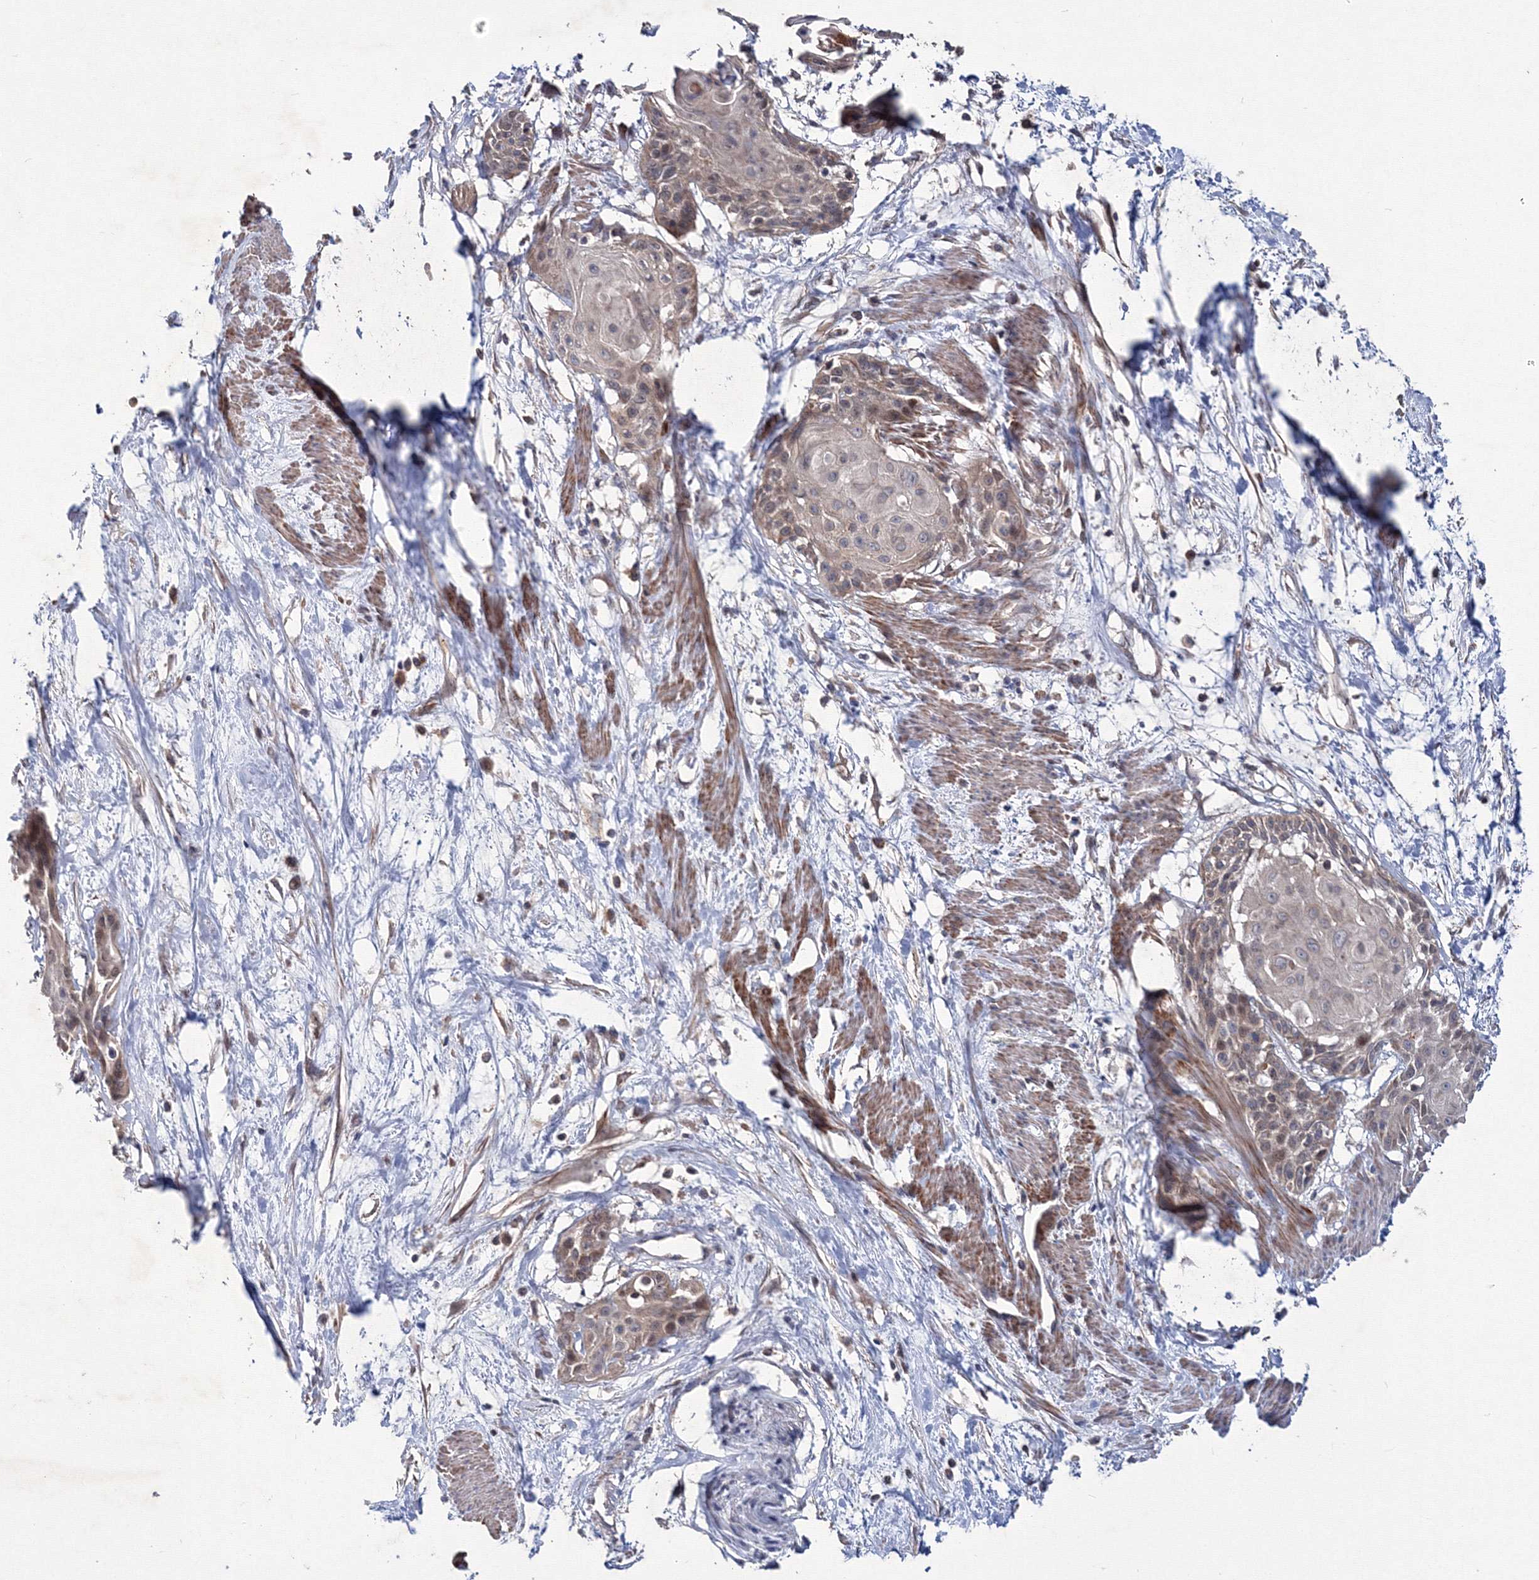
{"staining": {"intensity": "weak", "quantity": "<25%", "location": "cytoplasmic/membranous"}, "tissue": "cervical cancer", "cell_type": "Tumor cells", "image_type": "cancer", "snomed": [{"axis": "morphology", "description": "Squamous cell carcinoma, NOS"}, {"axis": "topography", "description": "Cervix"}], "caption": "Cervical squamous cell carcinoma was stained to show a protein in brown. There is no significant positivity in tumor cells.", "gene": "PPP2R2B", "patient": {"sex": "female", "age": 57}}